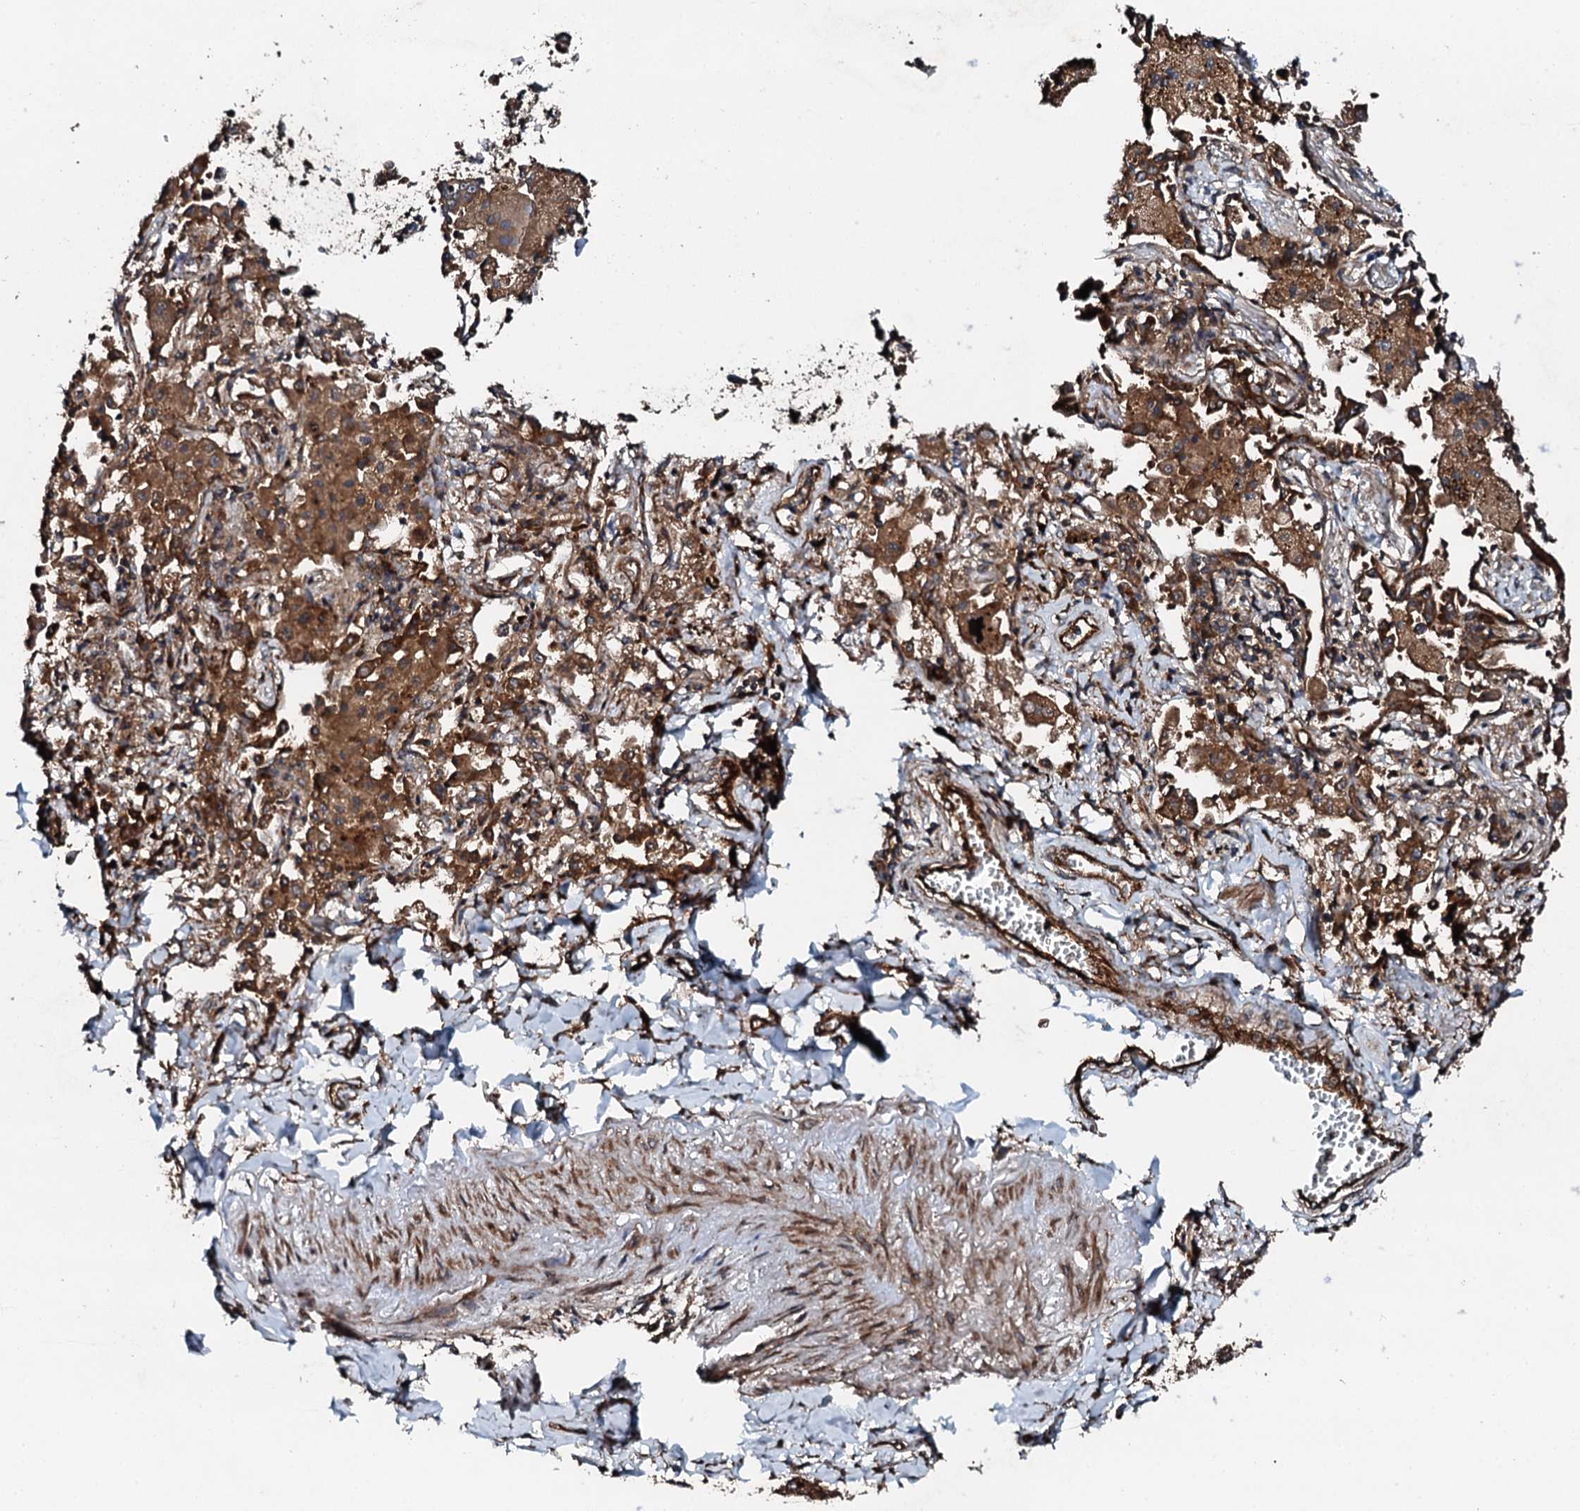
{"staining": {"intensity": "moderate", "quantity": ">75%", "location": "cytoplasmic/membranous"}, "tissue": "lung cancer", "cell_type": "Tumor cells", "image_type": "cancer", "snomed": [{"axis": "morphology", "description": "Adenocarcinoma, NOS"}, {"axis": "topography", "description": "Lung"}], "caption": "An image of human adenocarcinoma (lung) stained for a protein reveals moderate cytoplasmic/membranous brown staining in tumor cells.", "gene": "FLYWCH1", "patient": {"sex": "male", "age": 67}}